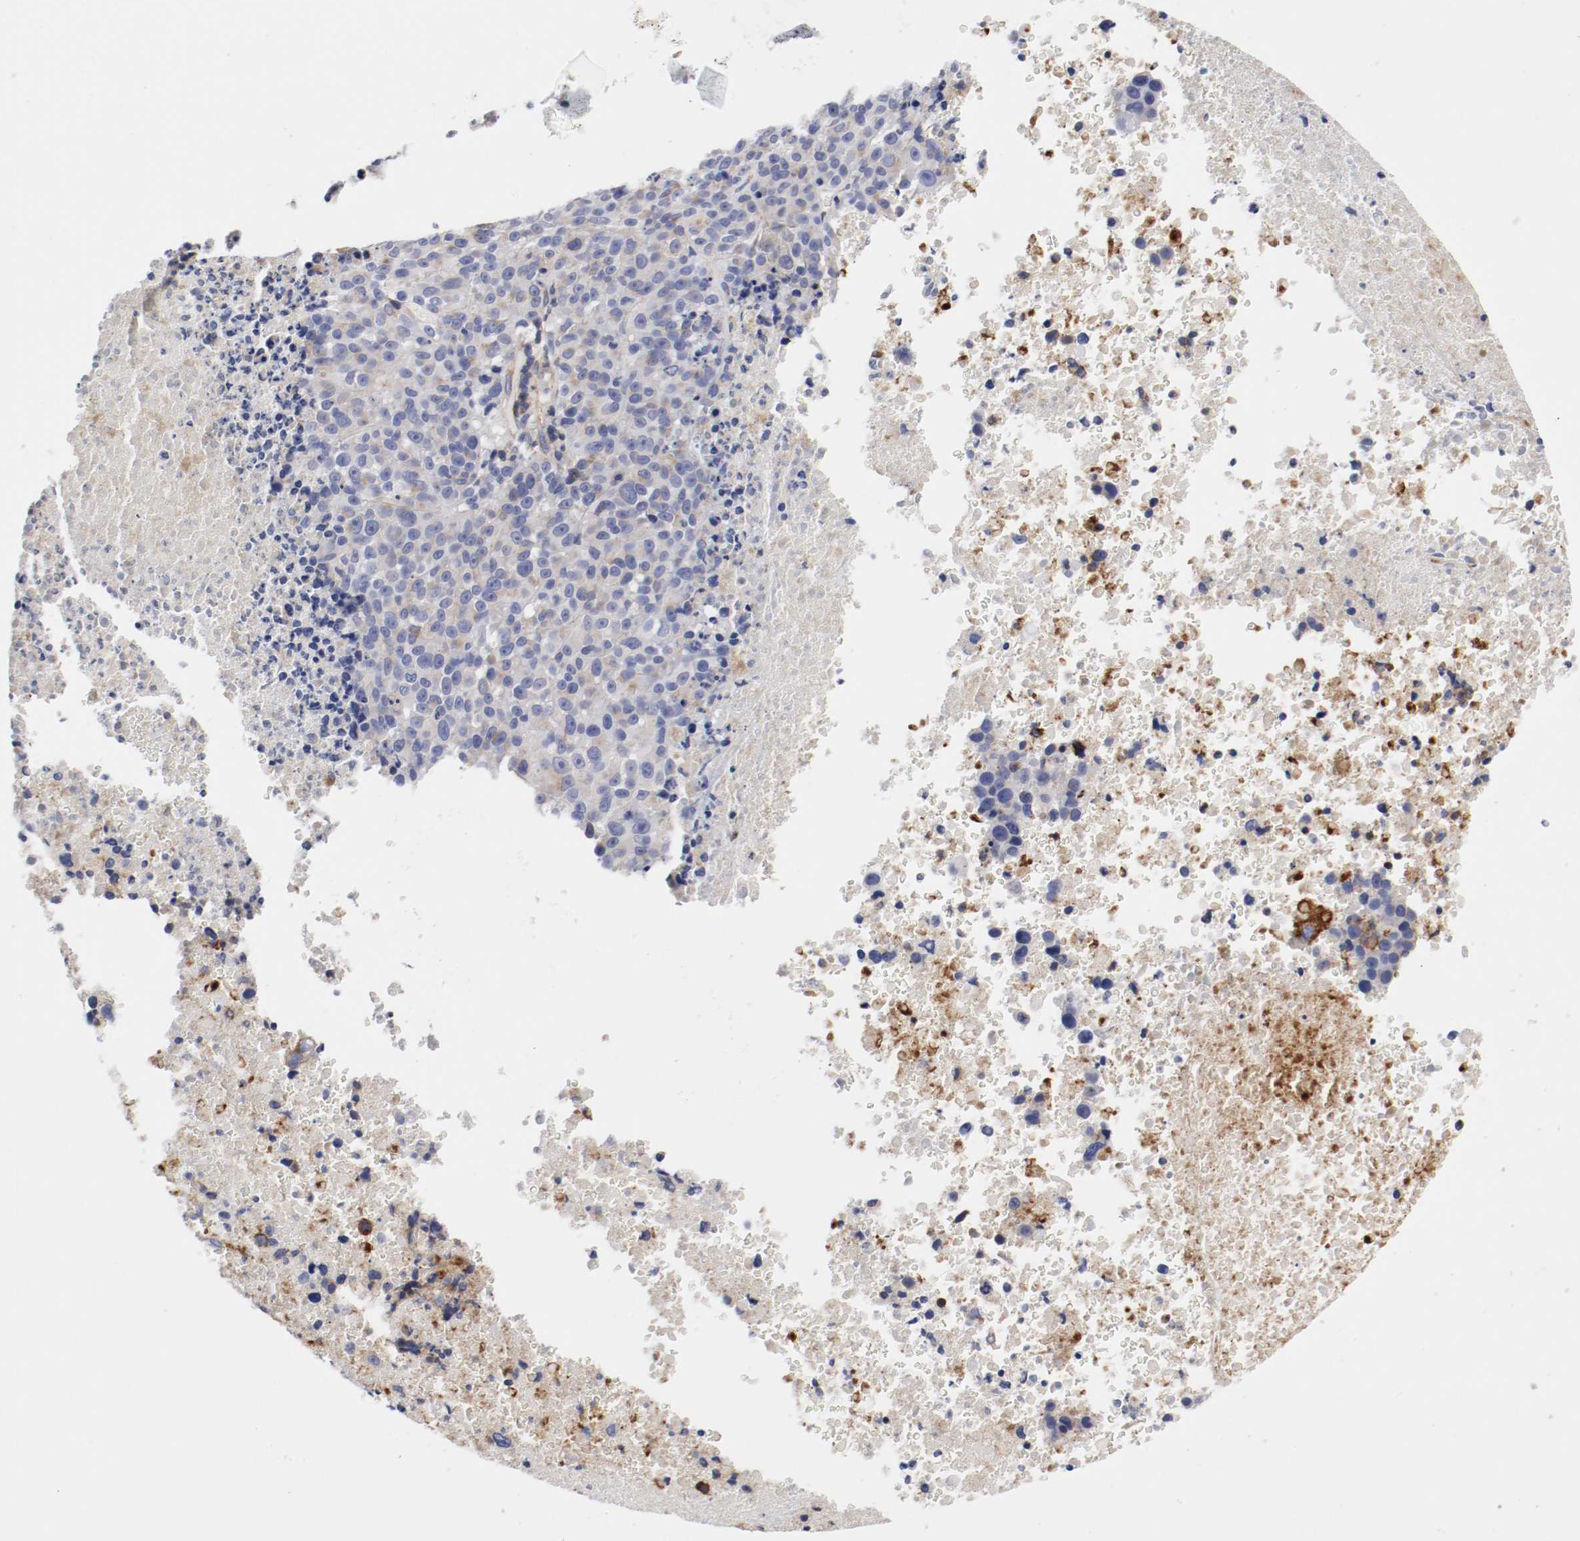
{"staining": {"intensity": "negative", "quantity": "none", "location": "none"}, "tissue": "melanoma", "cell_type": "Tumor cells", "image_type": "cancer", "snomed": [{"axis": "morphology", "description": "Malignant melanoma, Metastatic site"}, {"axis": "topography", "description": "Cerebral cortex"}], "caption": "DAB (3,3'-diaminobenzidine) immunohistochemical staining of human malignant melanoma (metastatic site) reveals no significant staining in tumor cells.", "gene": "IFITM1", "patient": {"sex": "female", "age": 52}}